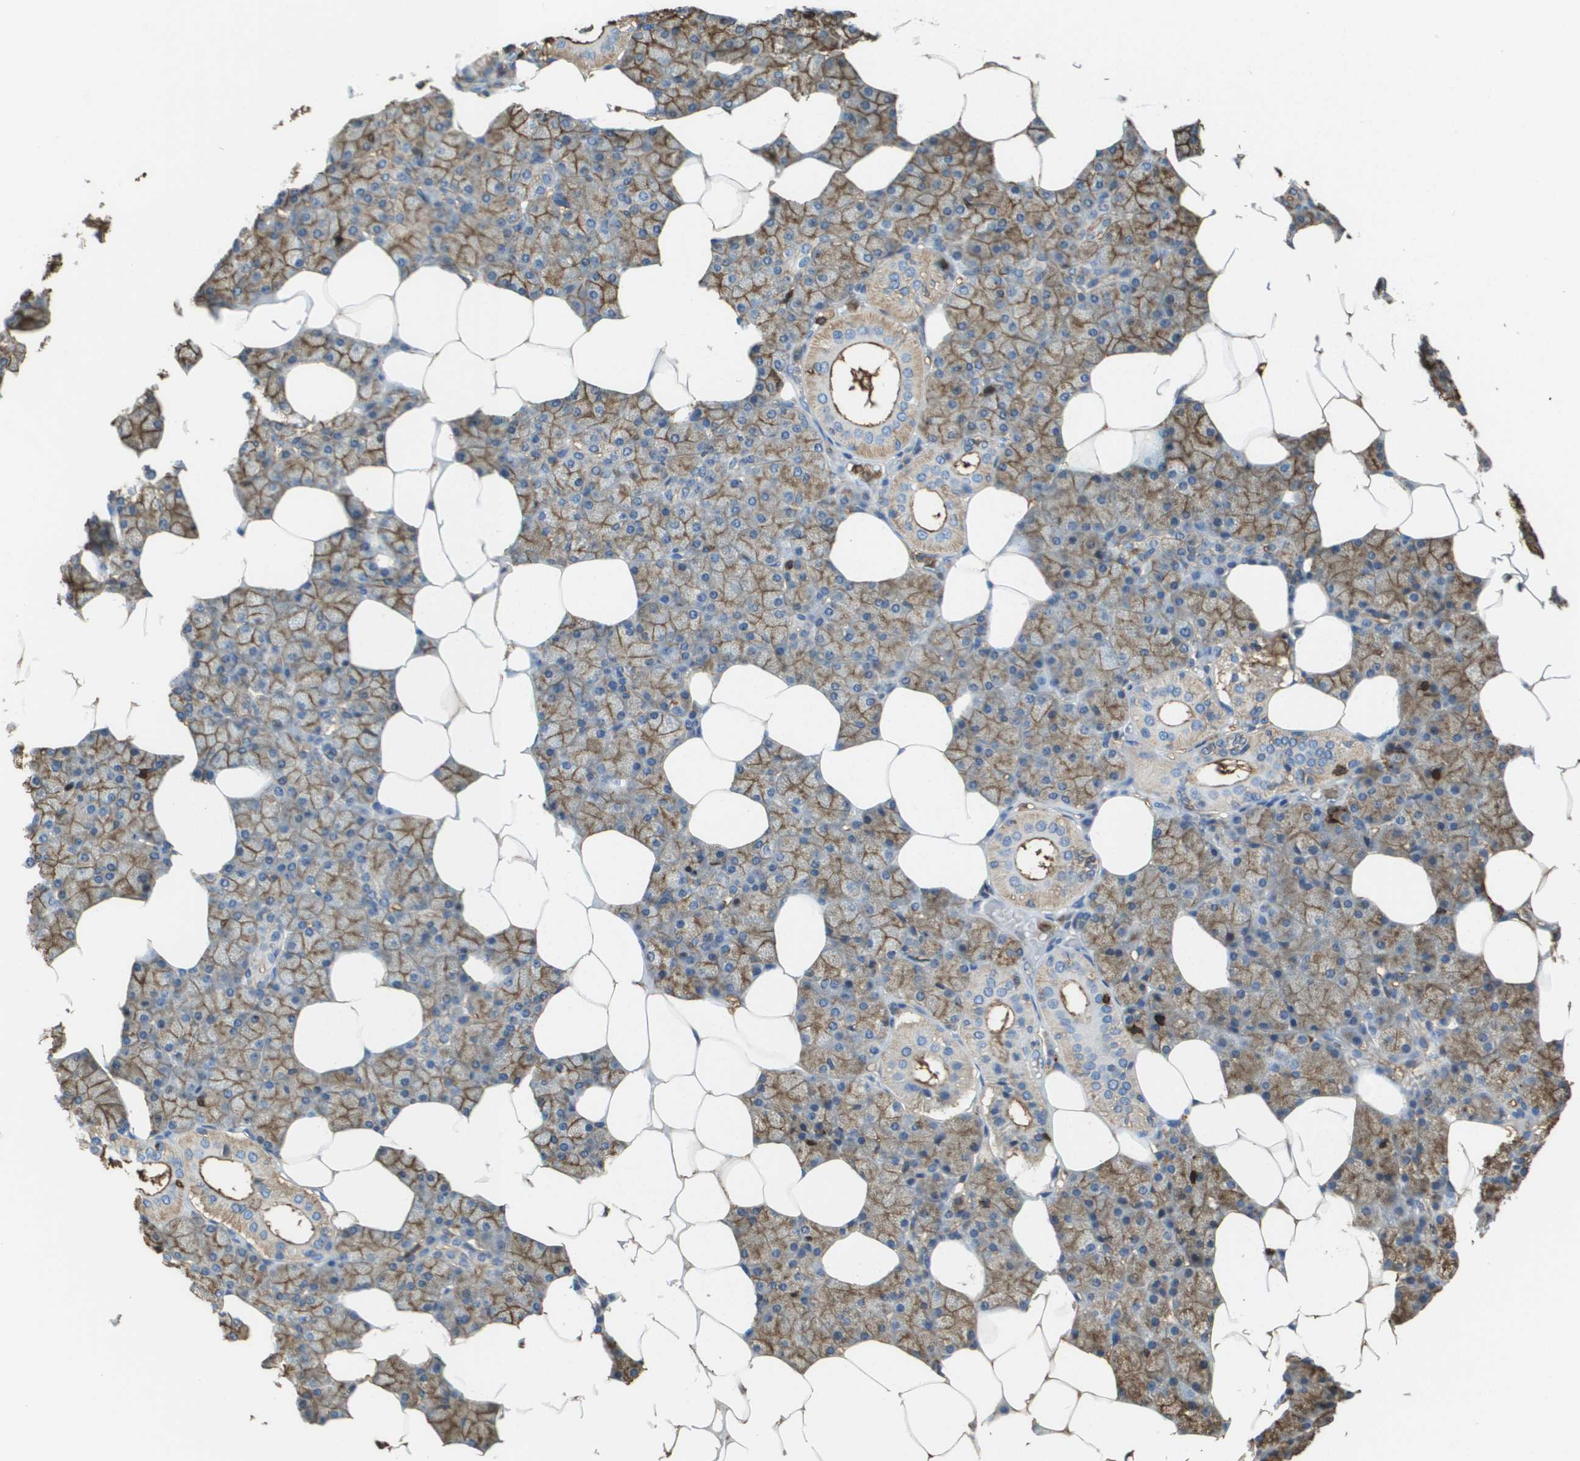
{"staining": {"intensity": "moderate", "quantity": "25%-75%", "location": "cytoplasmic/membranous"}, "tissue": "salivary gland", "cell_type": "Glandular cells", "image_type": "normal", "snomed": [{"axis": "morphology", "description": "Normal tissue, NOS"}, {"axis": "topography", "description": "Salivary gland"}], "caption": "Moderate cytoplasmic/membranous protein expression is identified in approximately 25%-75% of glandular cells in salivary gland.", "gene": "PASK", "patient": {"sex": "male", "age": 62}}